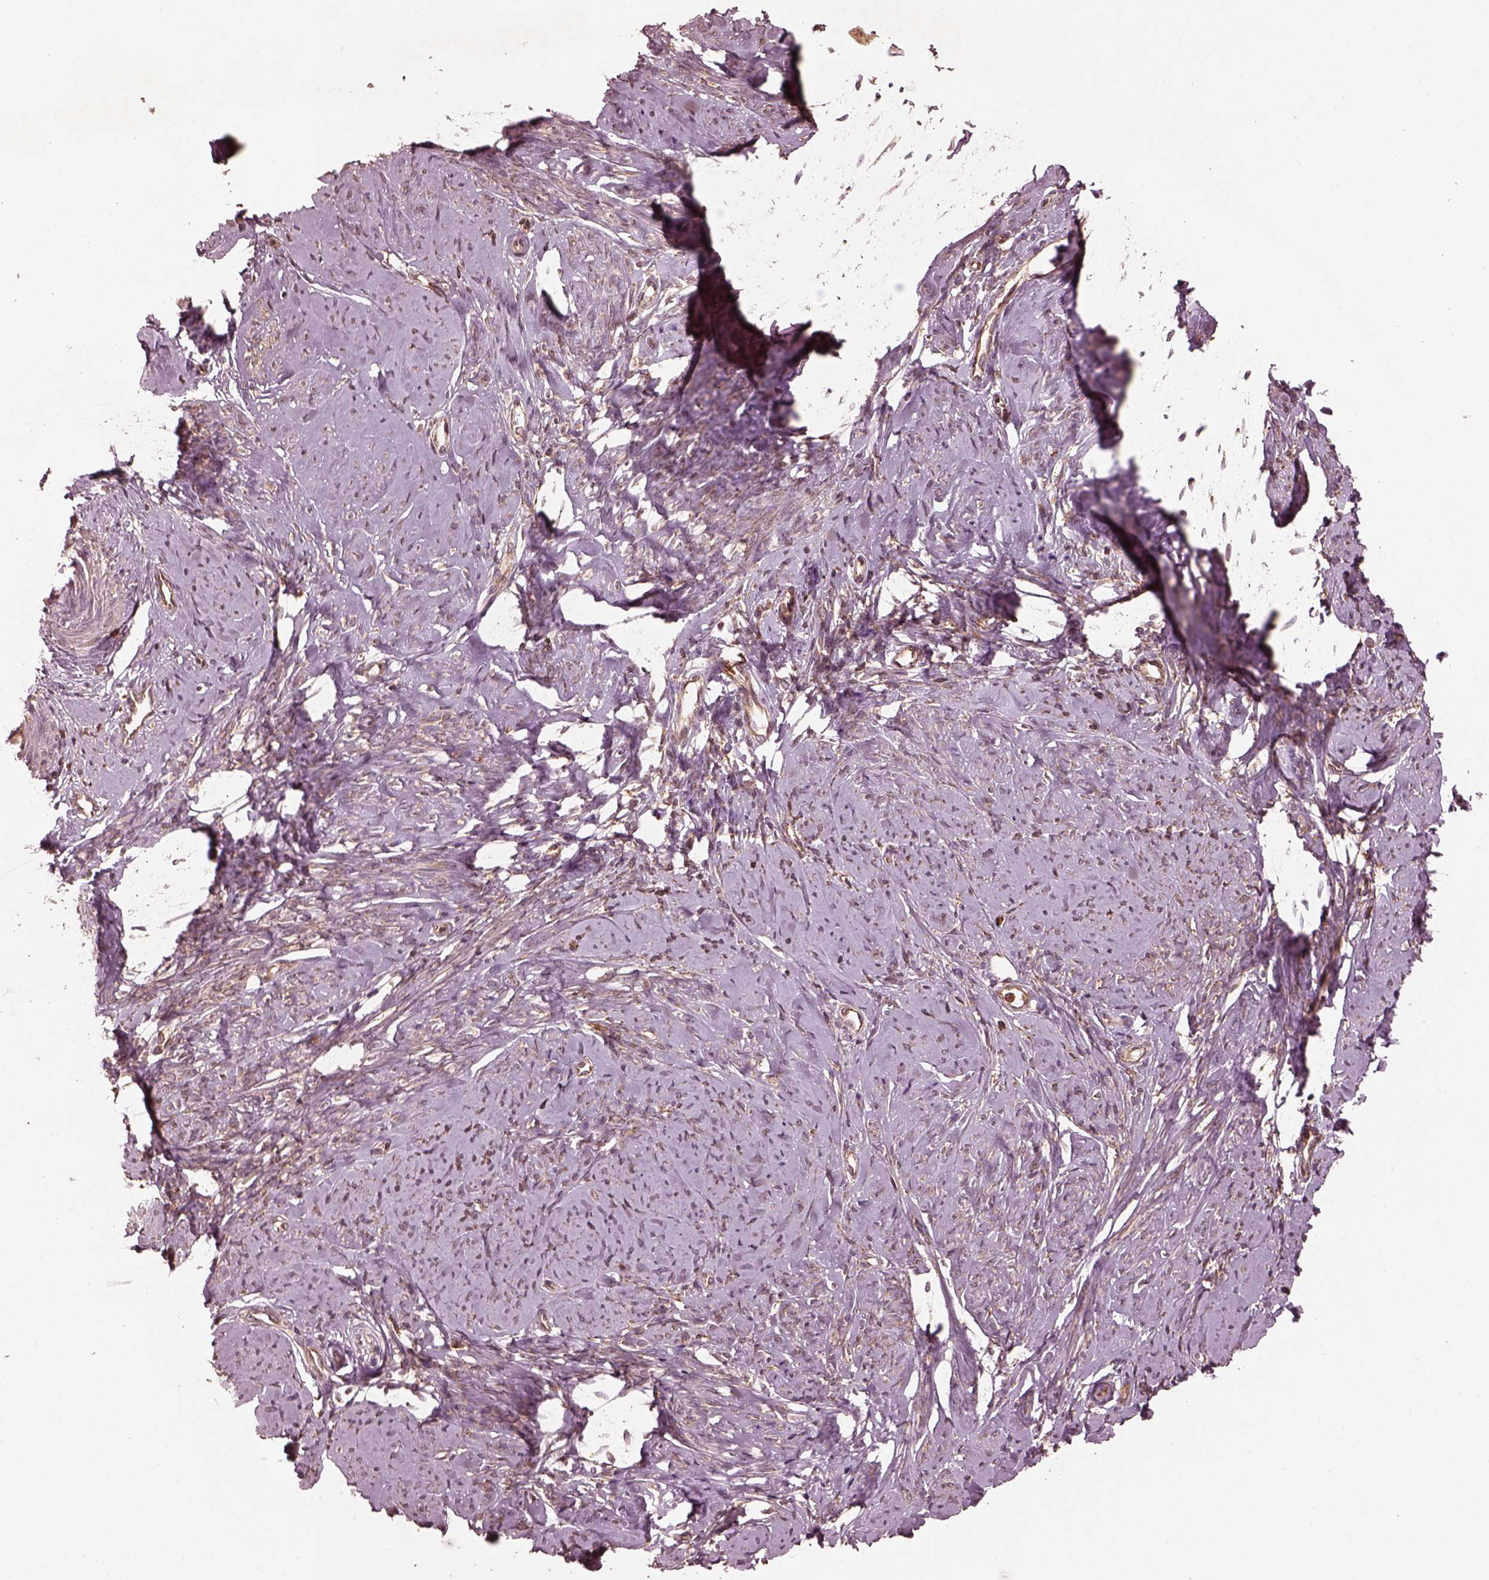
{"staining": {"intensity": "weak", "quantity": "<25%", "location": "cytoplasmic/membranous"}, "tissue": "smooth muscle", "cell_type": "Smooth muscle cells", "image_type": "normal", "snomed": [{"axis": "morphology", "description": "Normal tissue, NOS"}, {"axis": "topography", "description": "Smooth muscle"}], "caption": "Protein analysis of unremarkable smooth muscle exhibits no significant positivity in smooth muscle cells.", "gene": "PIK3R2", "patient": {"sex": "female", "age": 48}}